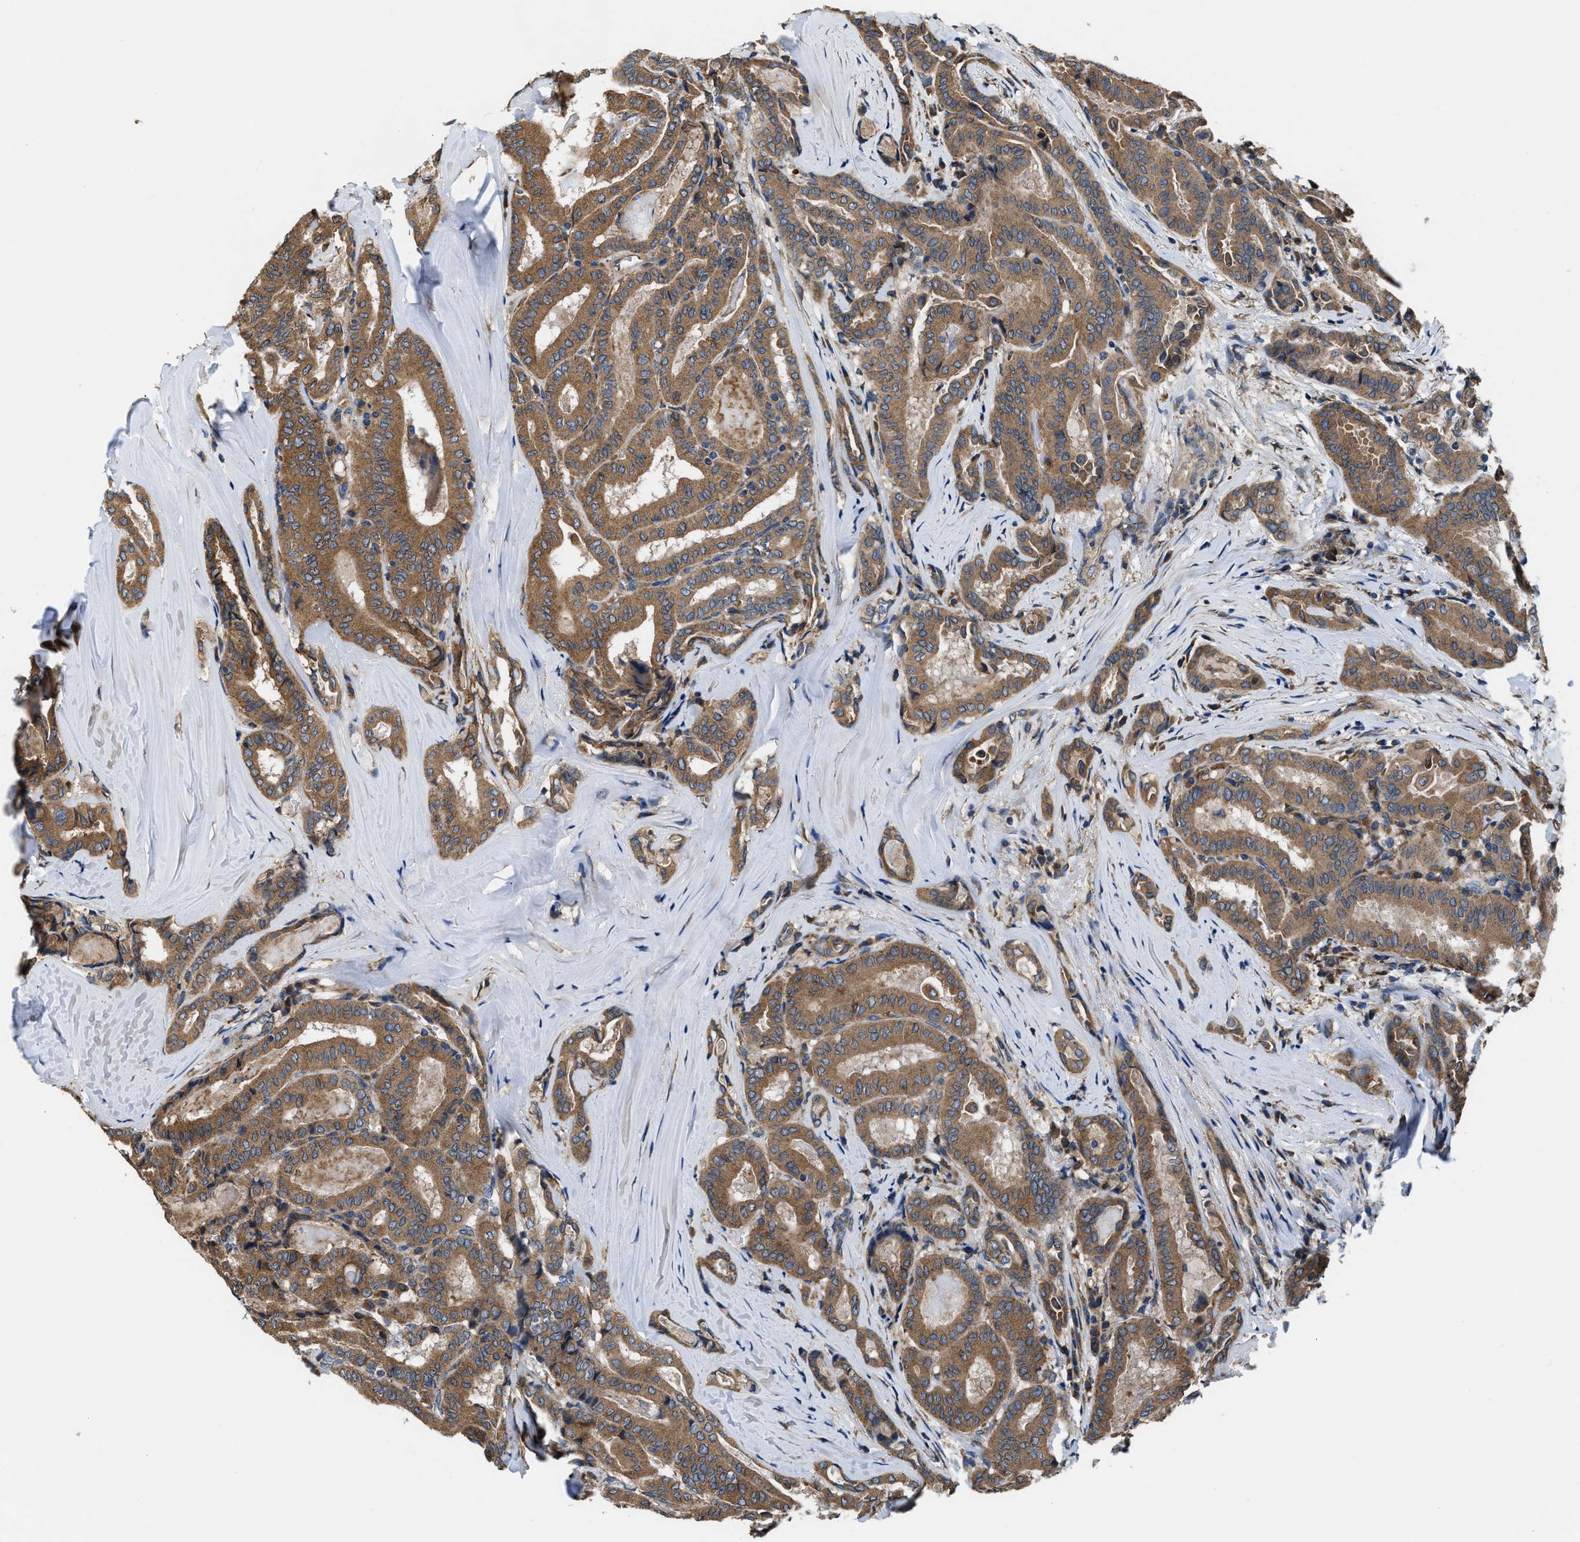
{"staining": {"intensity": "moderate", "quantity": ">75%", "location": "cytoplasmic/membranous"}, "tissue": "thyroid cancer", "cell_type": "Tumor cells", "image_type": "cancer", "snomed": [{"axis": "morphology", "description": "Papillary adenocarcinoma, NOS"}, {"axis": "topography", "description": "Thyroid gland"}], "caption": "Tumor cells reveal medium levels of moderate cytoplasmic/membranous staining in approximately >75% of cells in human thyroid papillary adenocarcinoma. (brown staining indicates protein expression, while blue staining denotes nuclei).", "gene": "CEP128", "patient": {"sex": "female", "age": 42}}